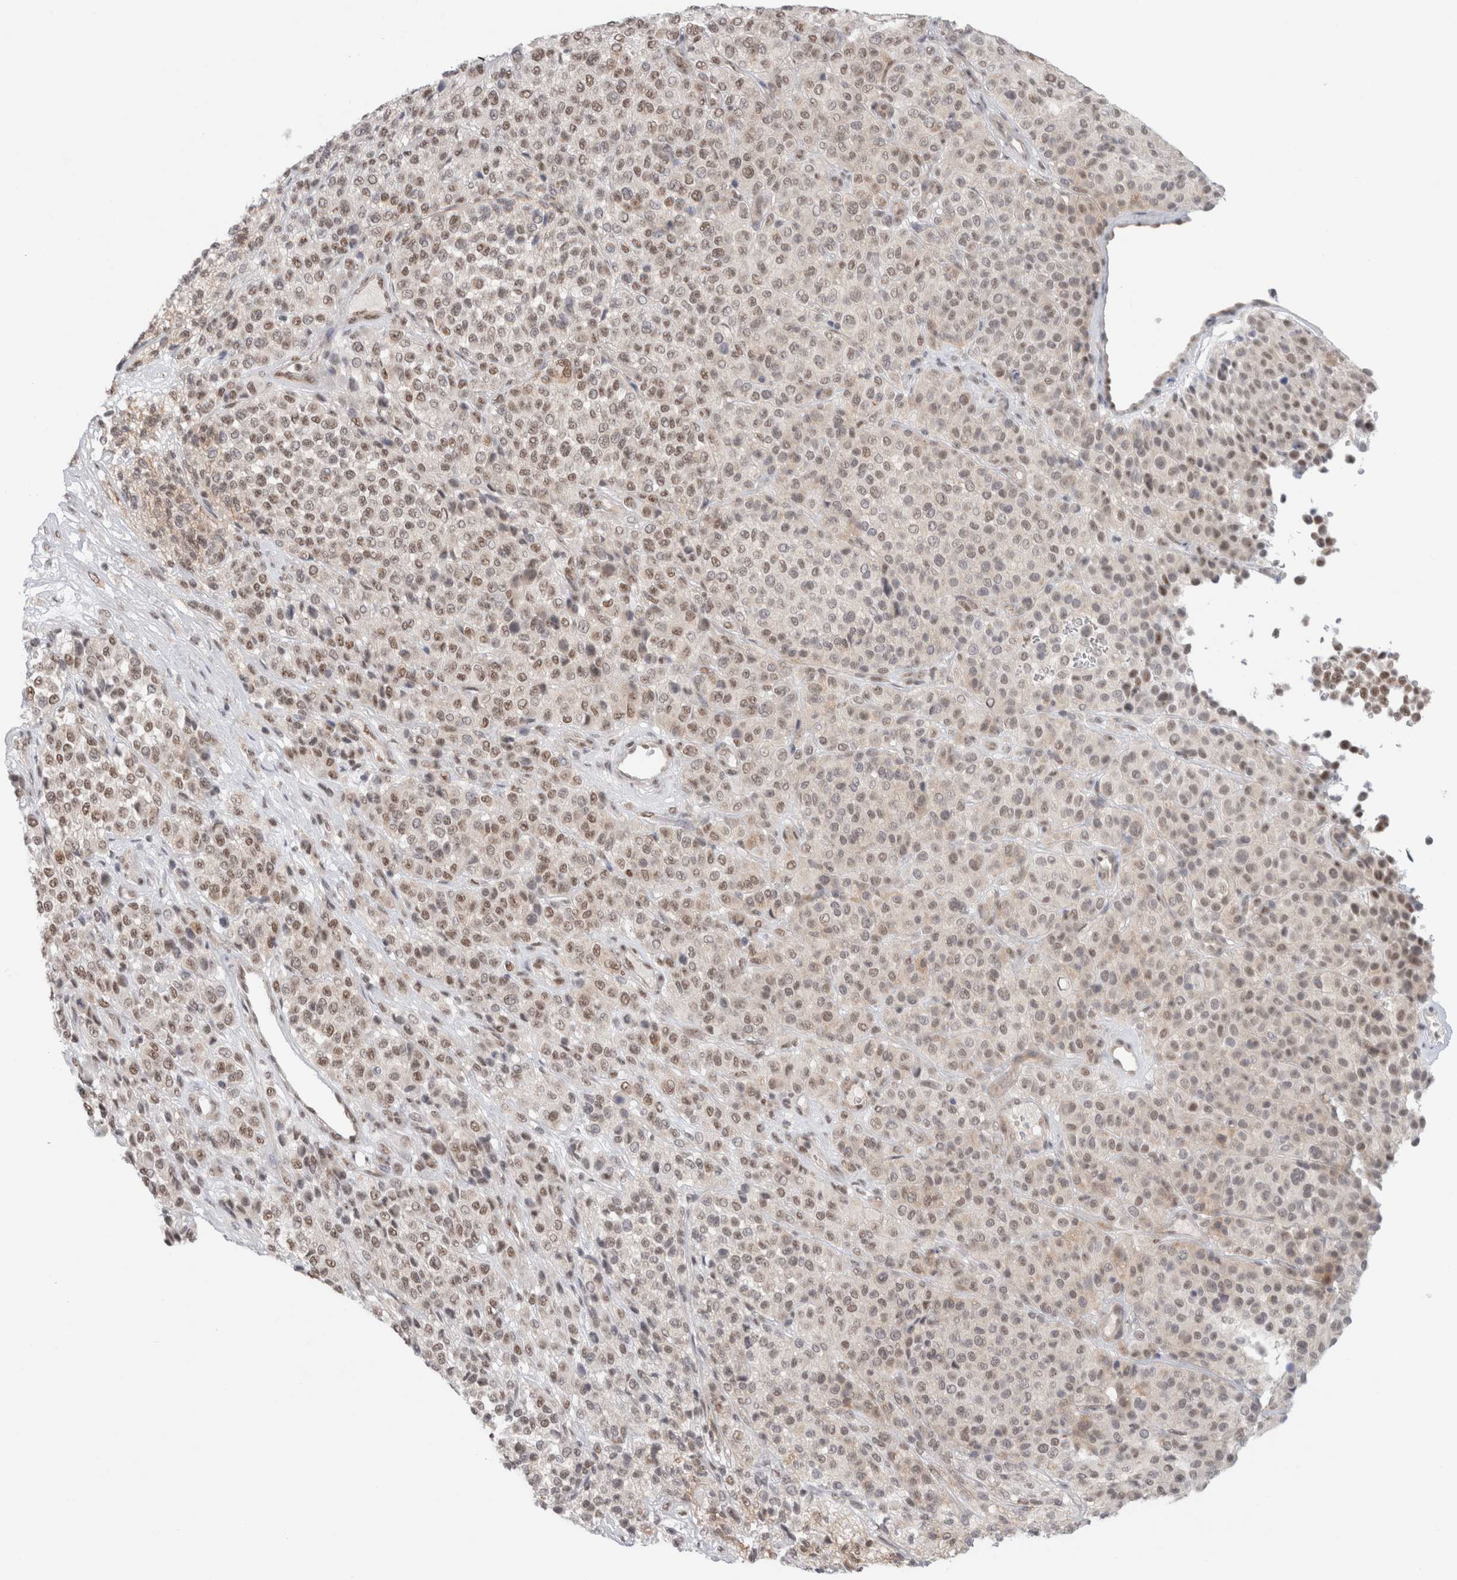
{"staining": {"intensity": "moderate", "quantity": ">75%", "location": "nuclear"}, "tissue": "melanoma", "cell_type": "Tumor cells", "image_type": "cancer", "snomed": [{"axis": "morphology", "description": "Malignant melanoma, Metastatic site"}, {"axis": "topography", "description": "Pancreas"}], "caption": "Brown immunohistochemical staining in melanoma shows moderate nuclear staining in about >75% of tumor cells.", "gene": "TRMT12", "patient": {"sex": "female", "age": 30}}